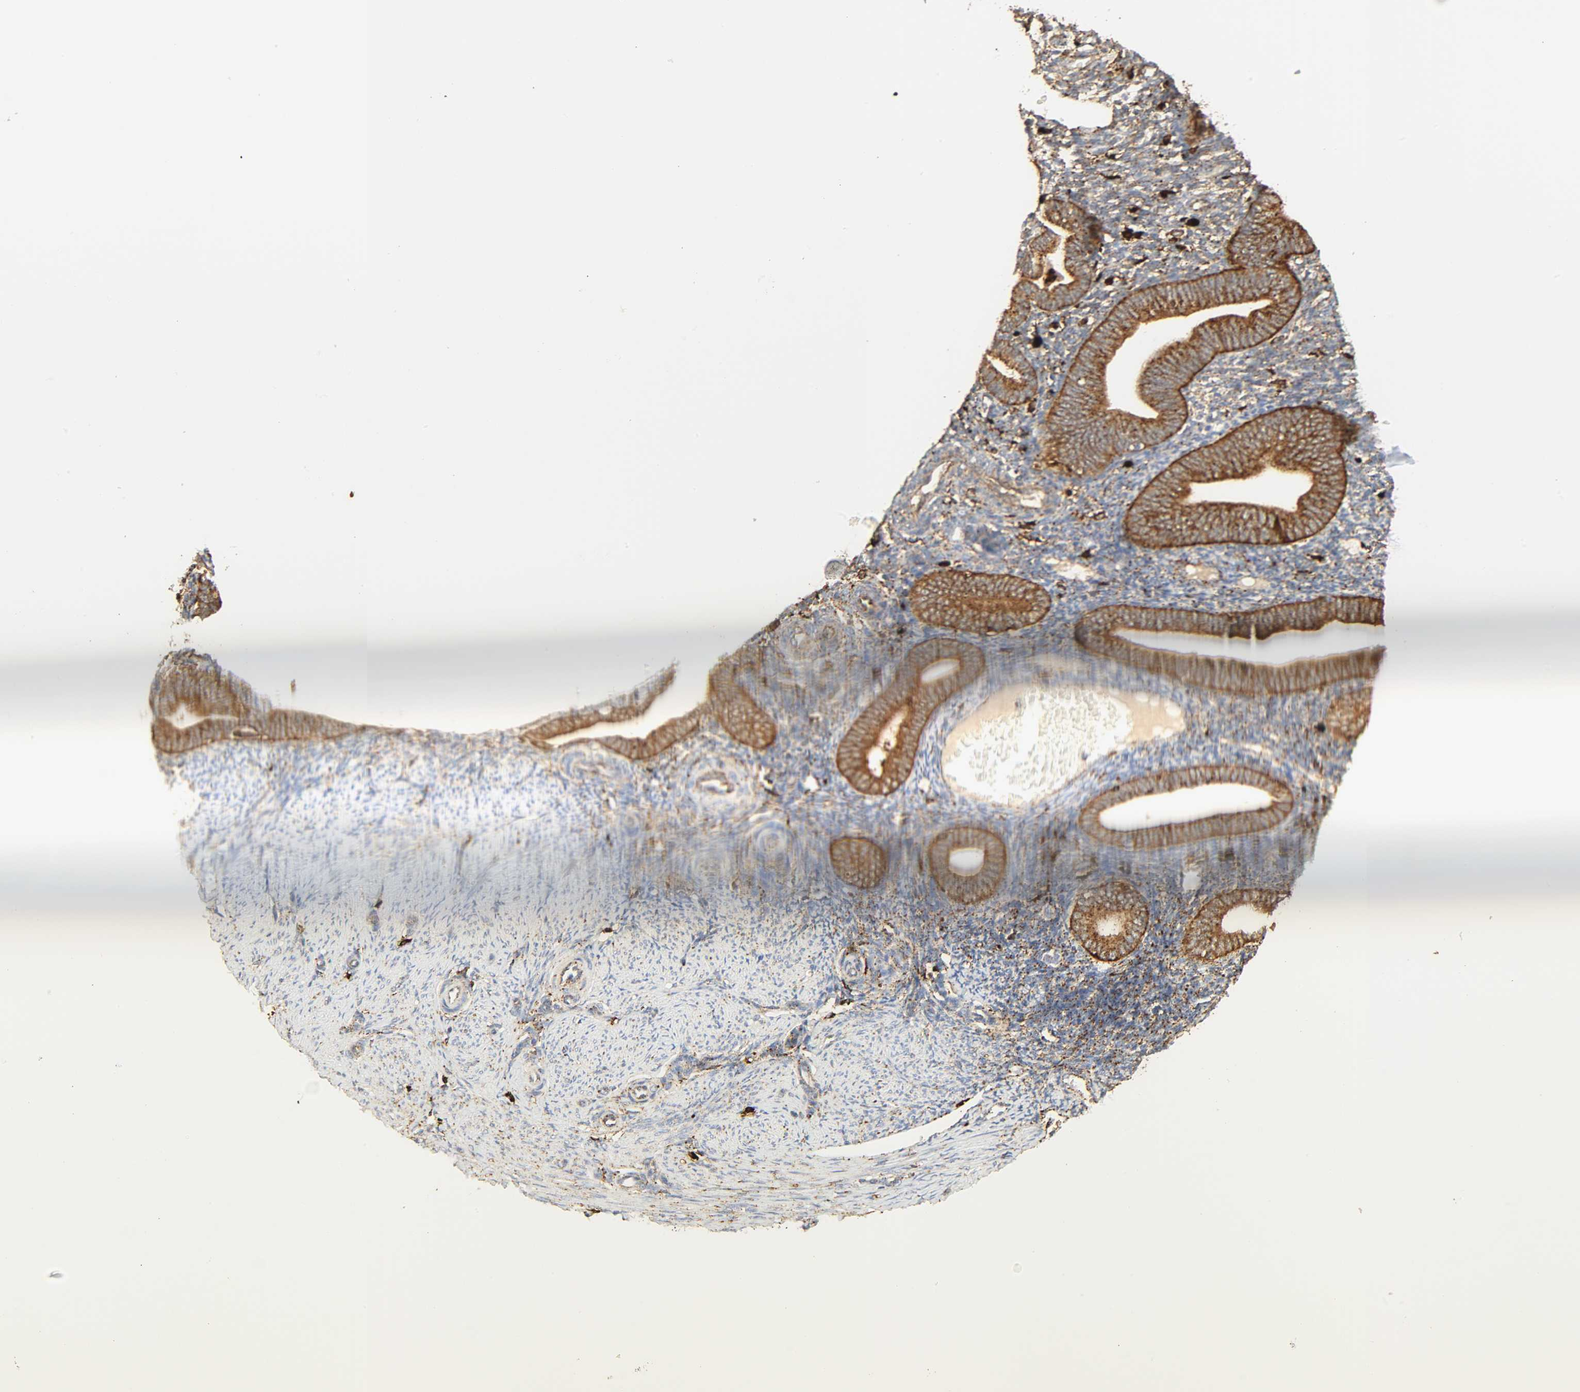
{"staining": {"intensity": "weak", "quantity": "25%-75%", "location": "cytoplasmic/membranous"}, "tissue": "endometrium", "cell_type": "Cells in endometrial stroma", "image_type": "normal", "snomed": [{"axis": "morphology", "description": "Normal tissue, NOS"}, {"axis": "topography", "description": "Endometrium"}], "caption": "Normal endometrium exhibits weak cytoplasmic/membranous expression in about 25%-75% of cells in endometrial stroma, visualized by immunohistochemistry. Nuclei are stained in blue.", "gene": "PSAP", "patient": {"sex": "female", "age": 61}}